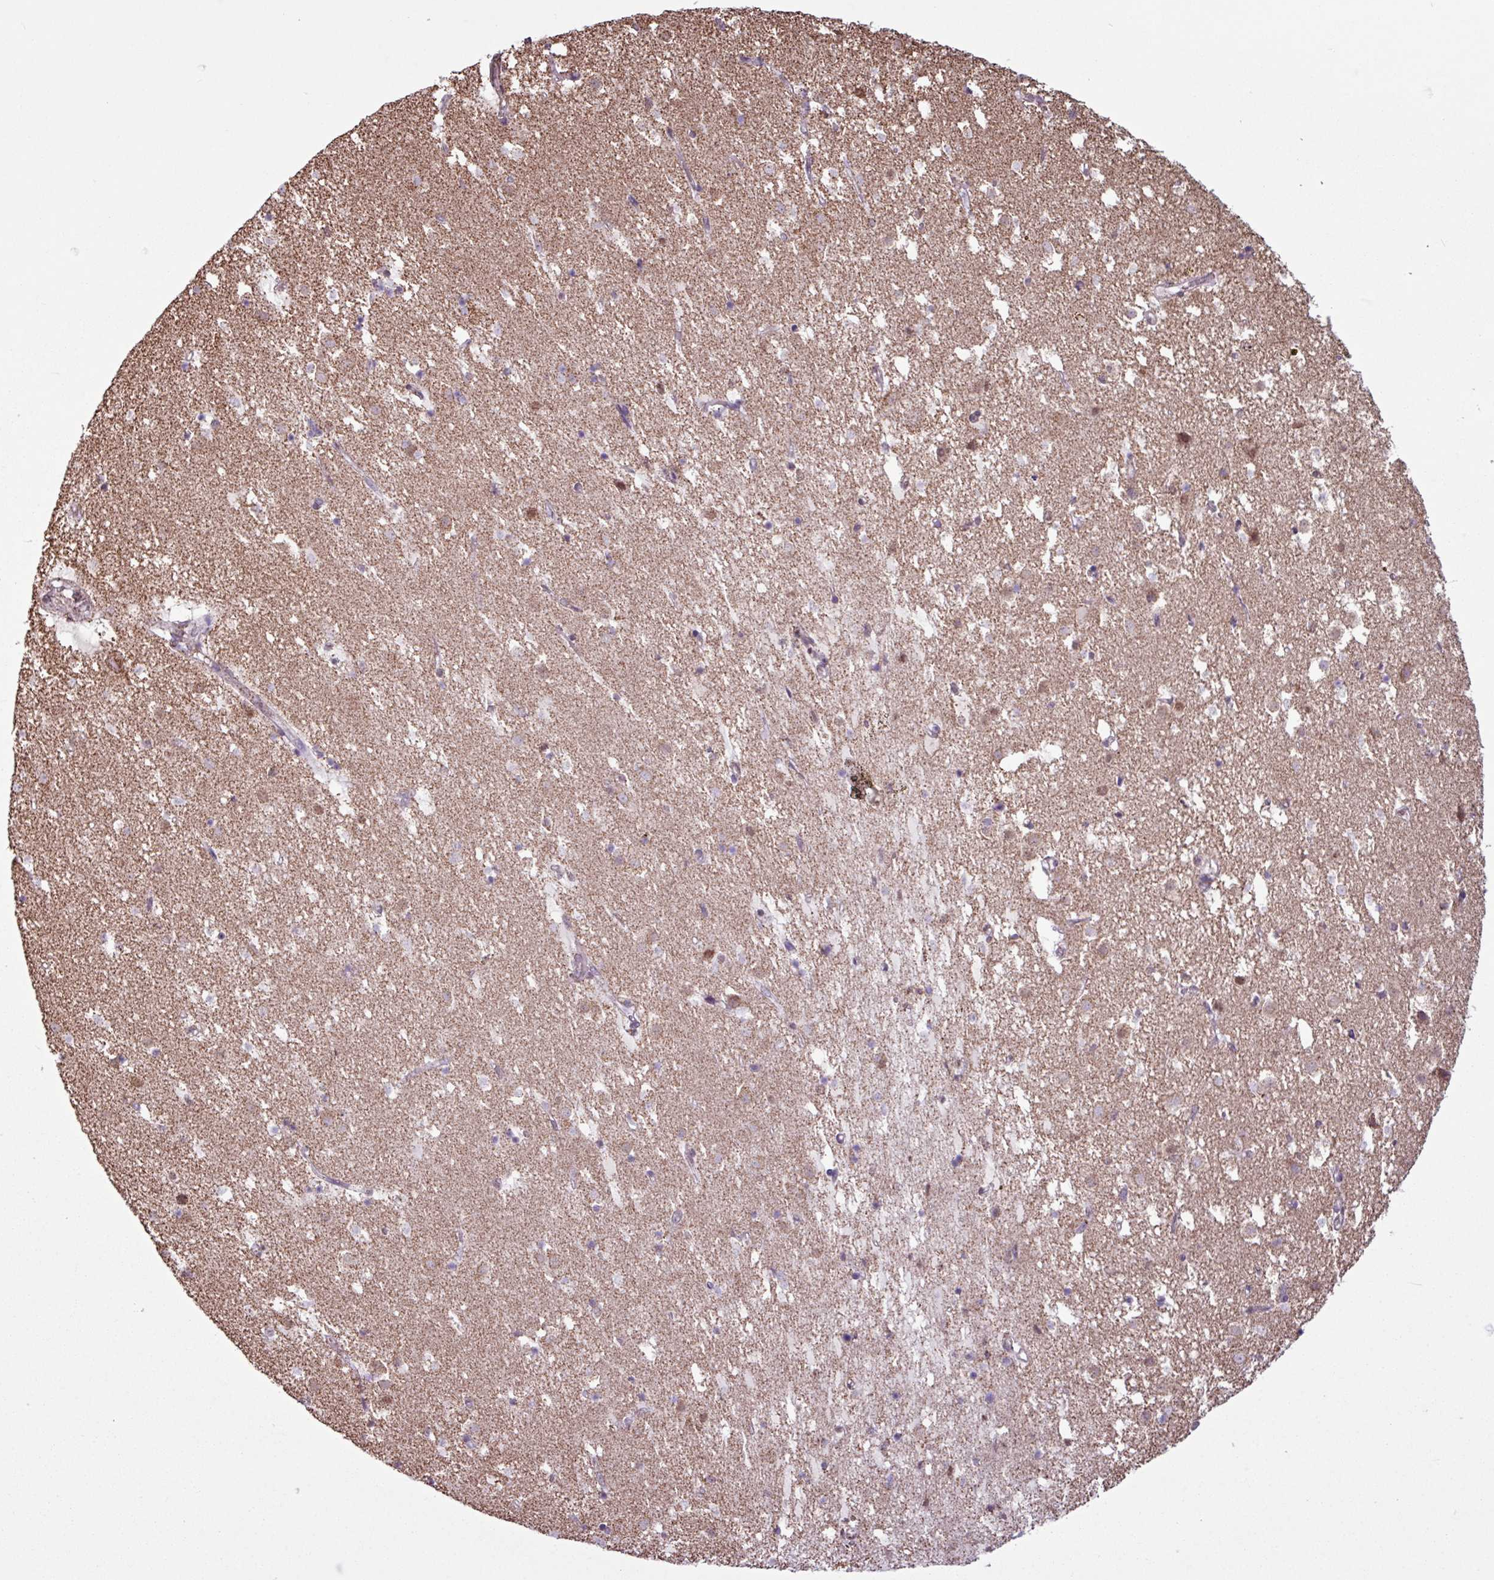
{"staining": {"intensity": "moderate", "quantity": "25%-75%", "location": "cytoplasmic/membranous"}, "tissue": "caudate", "cell_type": "Glial cells", "image_type": "normal", "snomed": [{"axis": "morphology", "description": "Normal tissue, NOS"}, {"axis": "topography", "description": "Lateral ventricle wall"}], "caption": "Immunohistochemistry (IHC) micrograph of normal human caudate stained for a protein (brown), which displays medium levels of moderate cytoplasmic/membranous expression in about 25%-75% of glial cells.", "gene": "ALG8", "patient": {"sex": "male", "age": 58}}